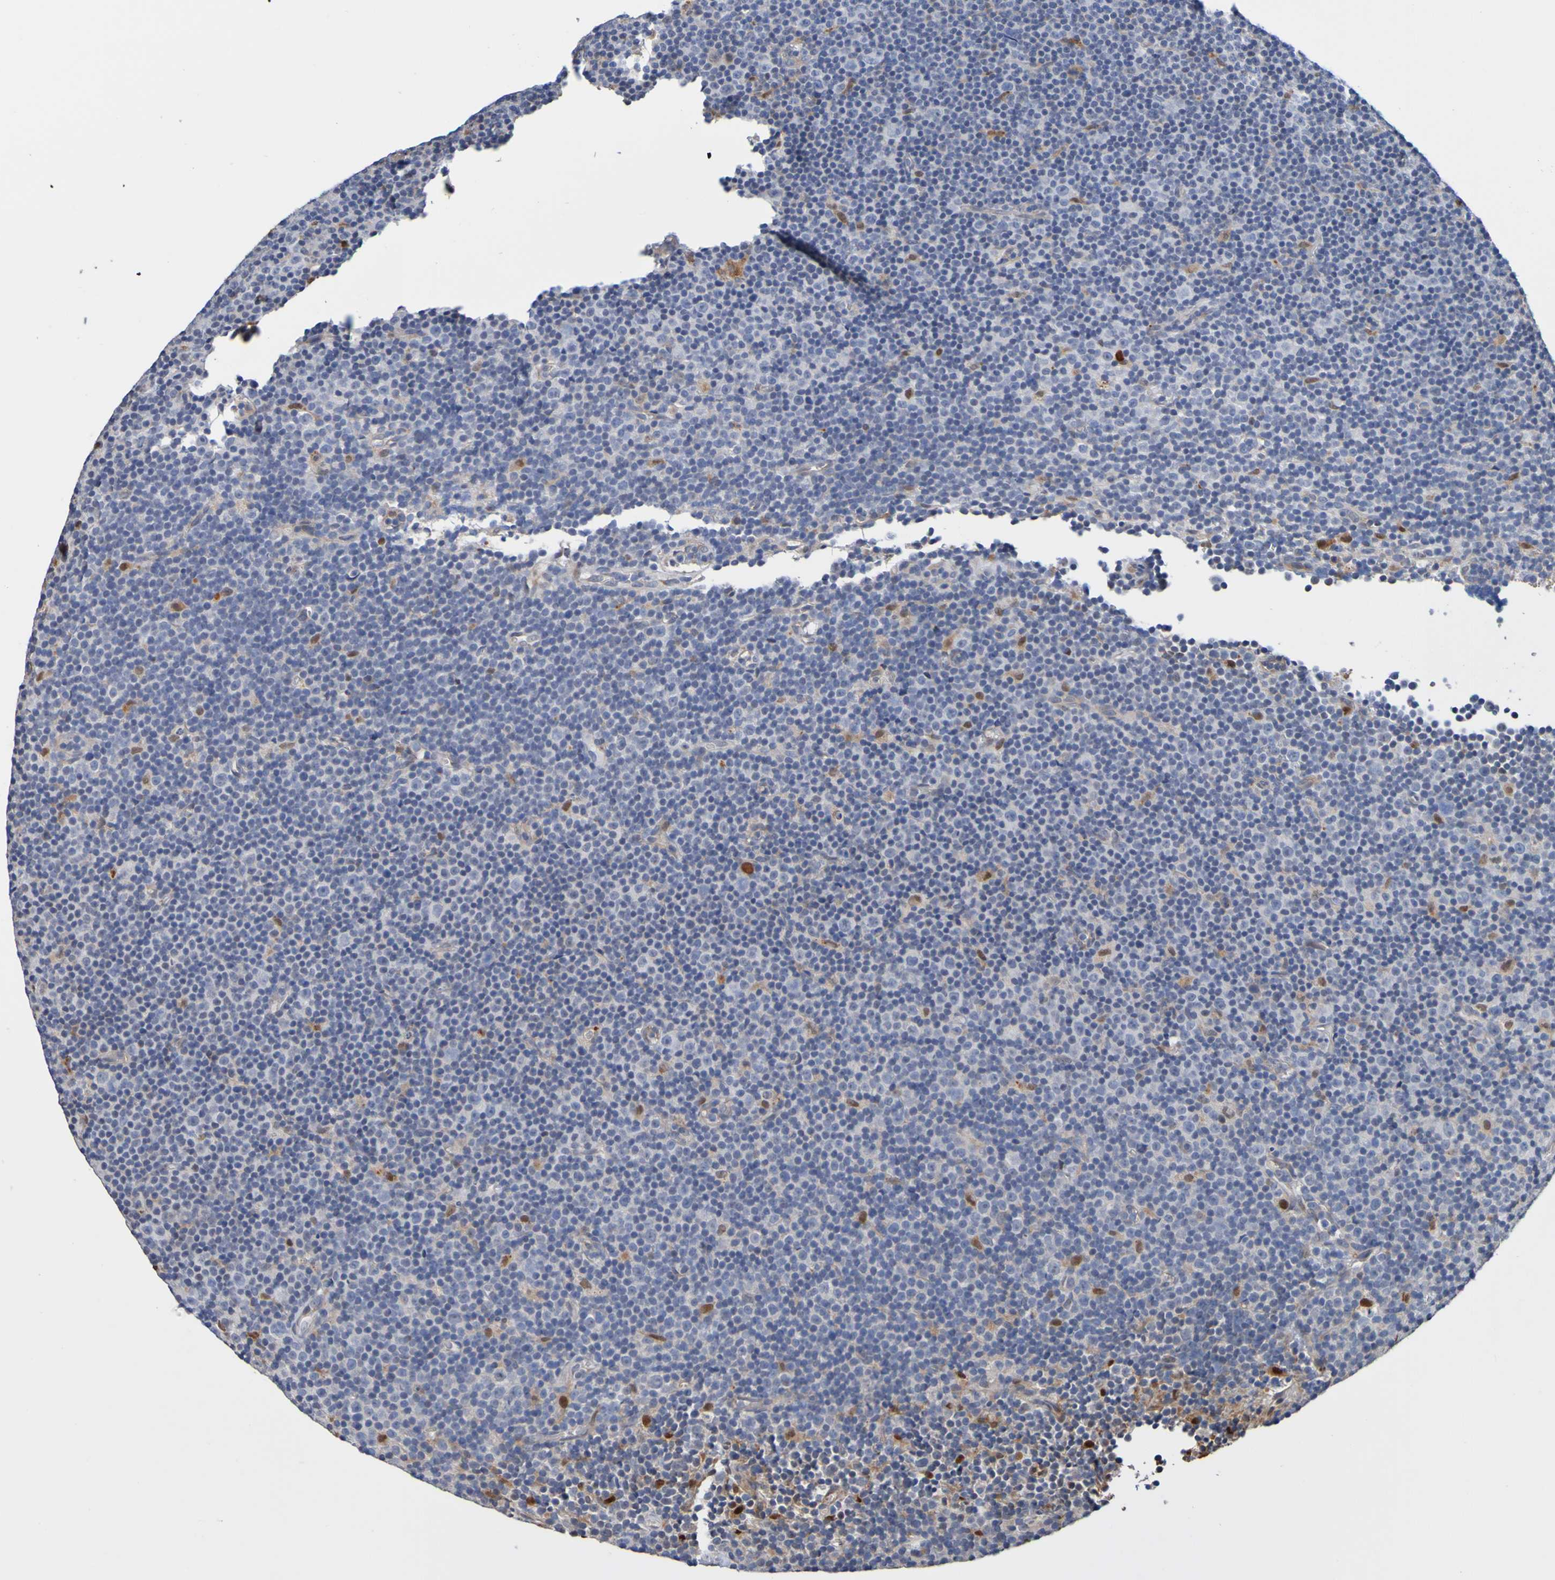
{"staining": {"intensity": "negative", "quantity": "none", "location": "none"}, "tissue": "lymphoma", "cell_type": "Tumor cells", "image_type": "cancer", "snomed": [{"axis": "morphology", "description": "Malignant lymphoma, non-Hodgkin's type, Low grade"}, {"axis": "topography", "description": "Lymph node"}], "caption": "Tumor cells show no significant positivity in low-grade malignant lymphoma, non-Hodgkin's type.", "gene": "METAP2", "patient": {"sex": "female", "age": 67}}